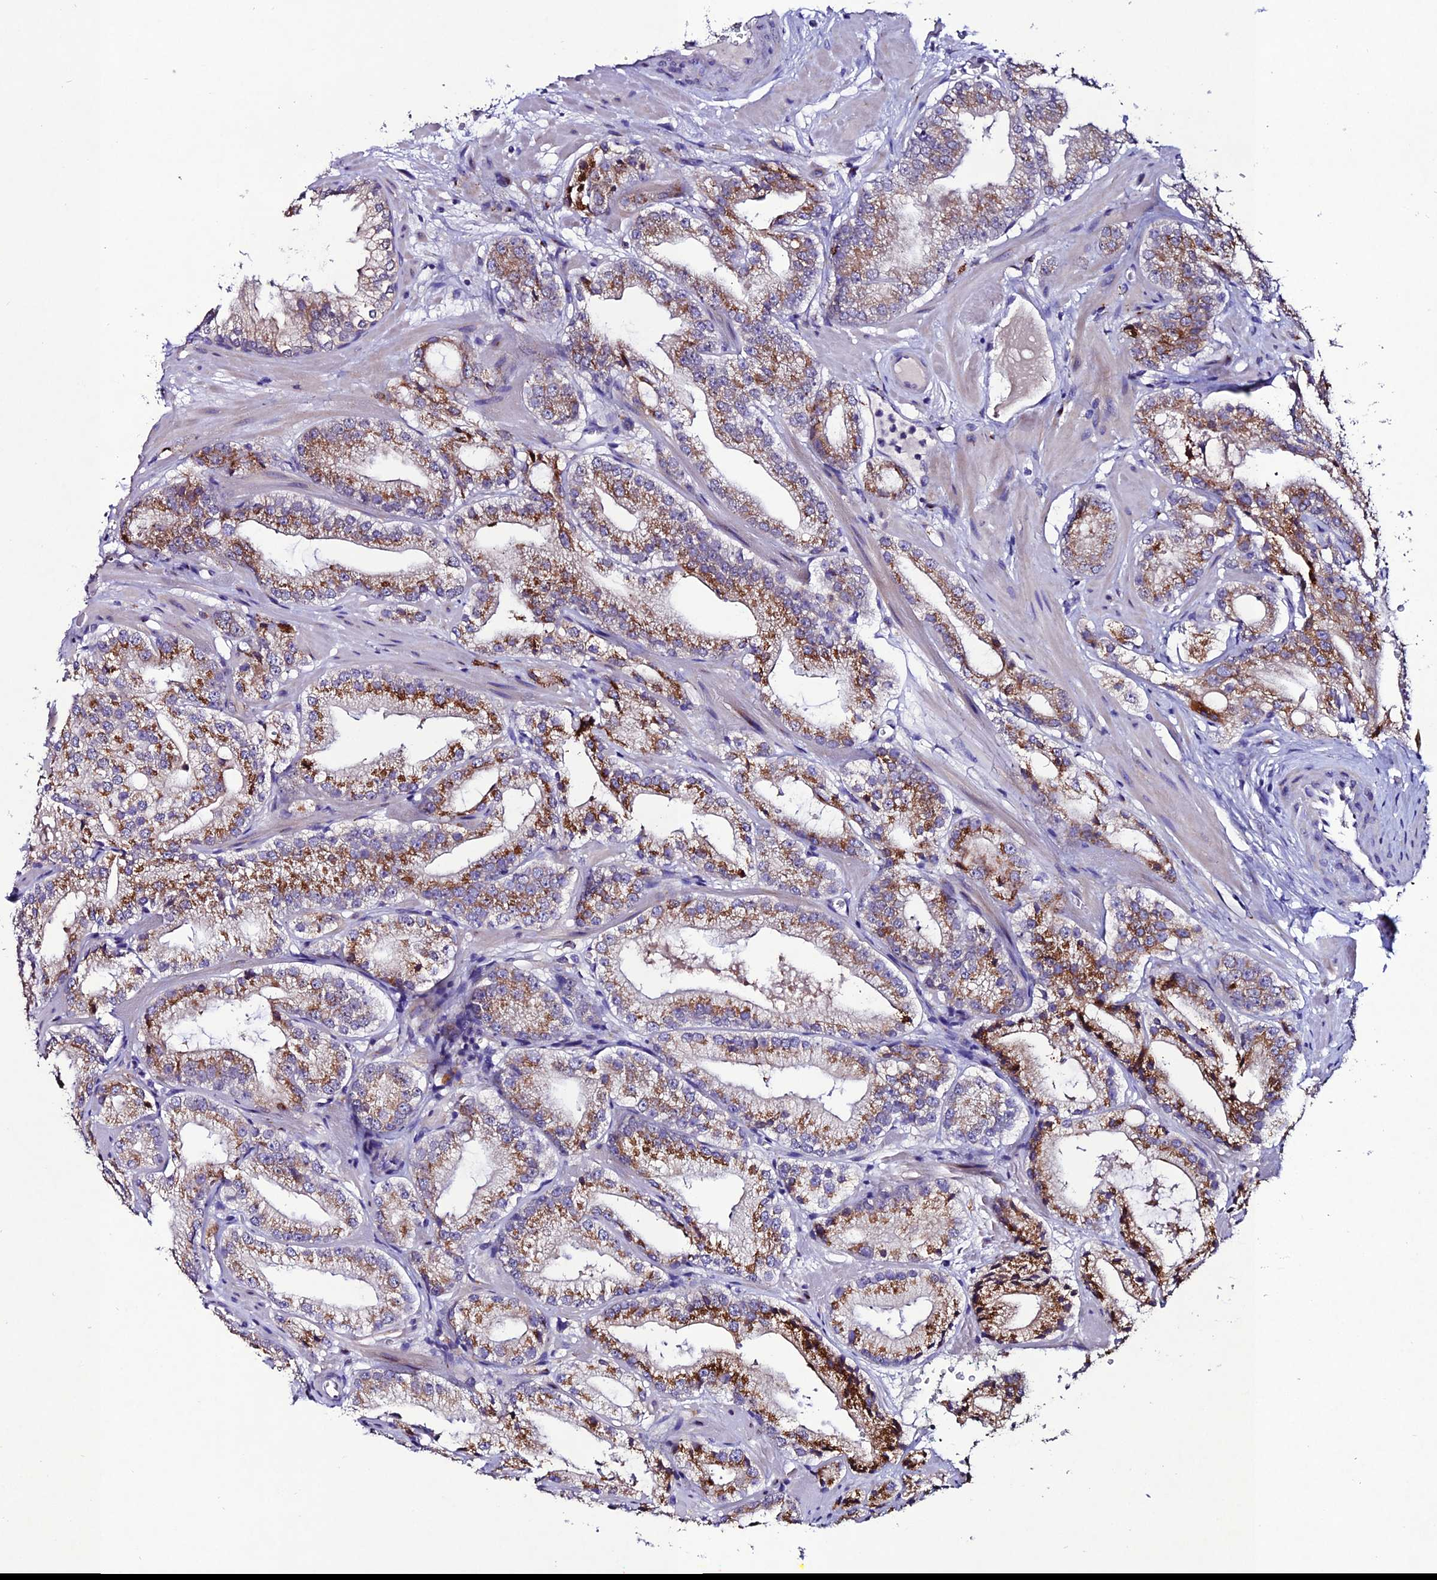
{"staining": {"intensity": "moderate", "quantity": ">75%", "location": "cytoplasmic/membranous"}, "tissue": "prostate cancer", "cell_type": "Tumor cells", "image_type": "cancer", "snomed": [{"axis": "morphology", "description": "Adenocarcinoma, Low grade"}, {"axis": "topography", "description": "Prostate"}], "caption": "IHC histopathology image of neoplastic tissue: human prostate cancer (adenocarcinoma (low-grade)) stained using IHC shows medium levels of moderate protein expression localized specifically in the cytoplasmic/membranous of tumor cells, appearing as a cytoplasmic/membranous brown color.", "gene": "OR51Q1", "patient": {"sex": "male", "age": 60}}